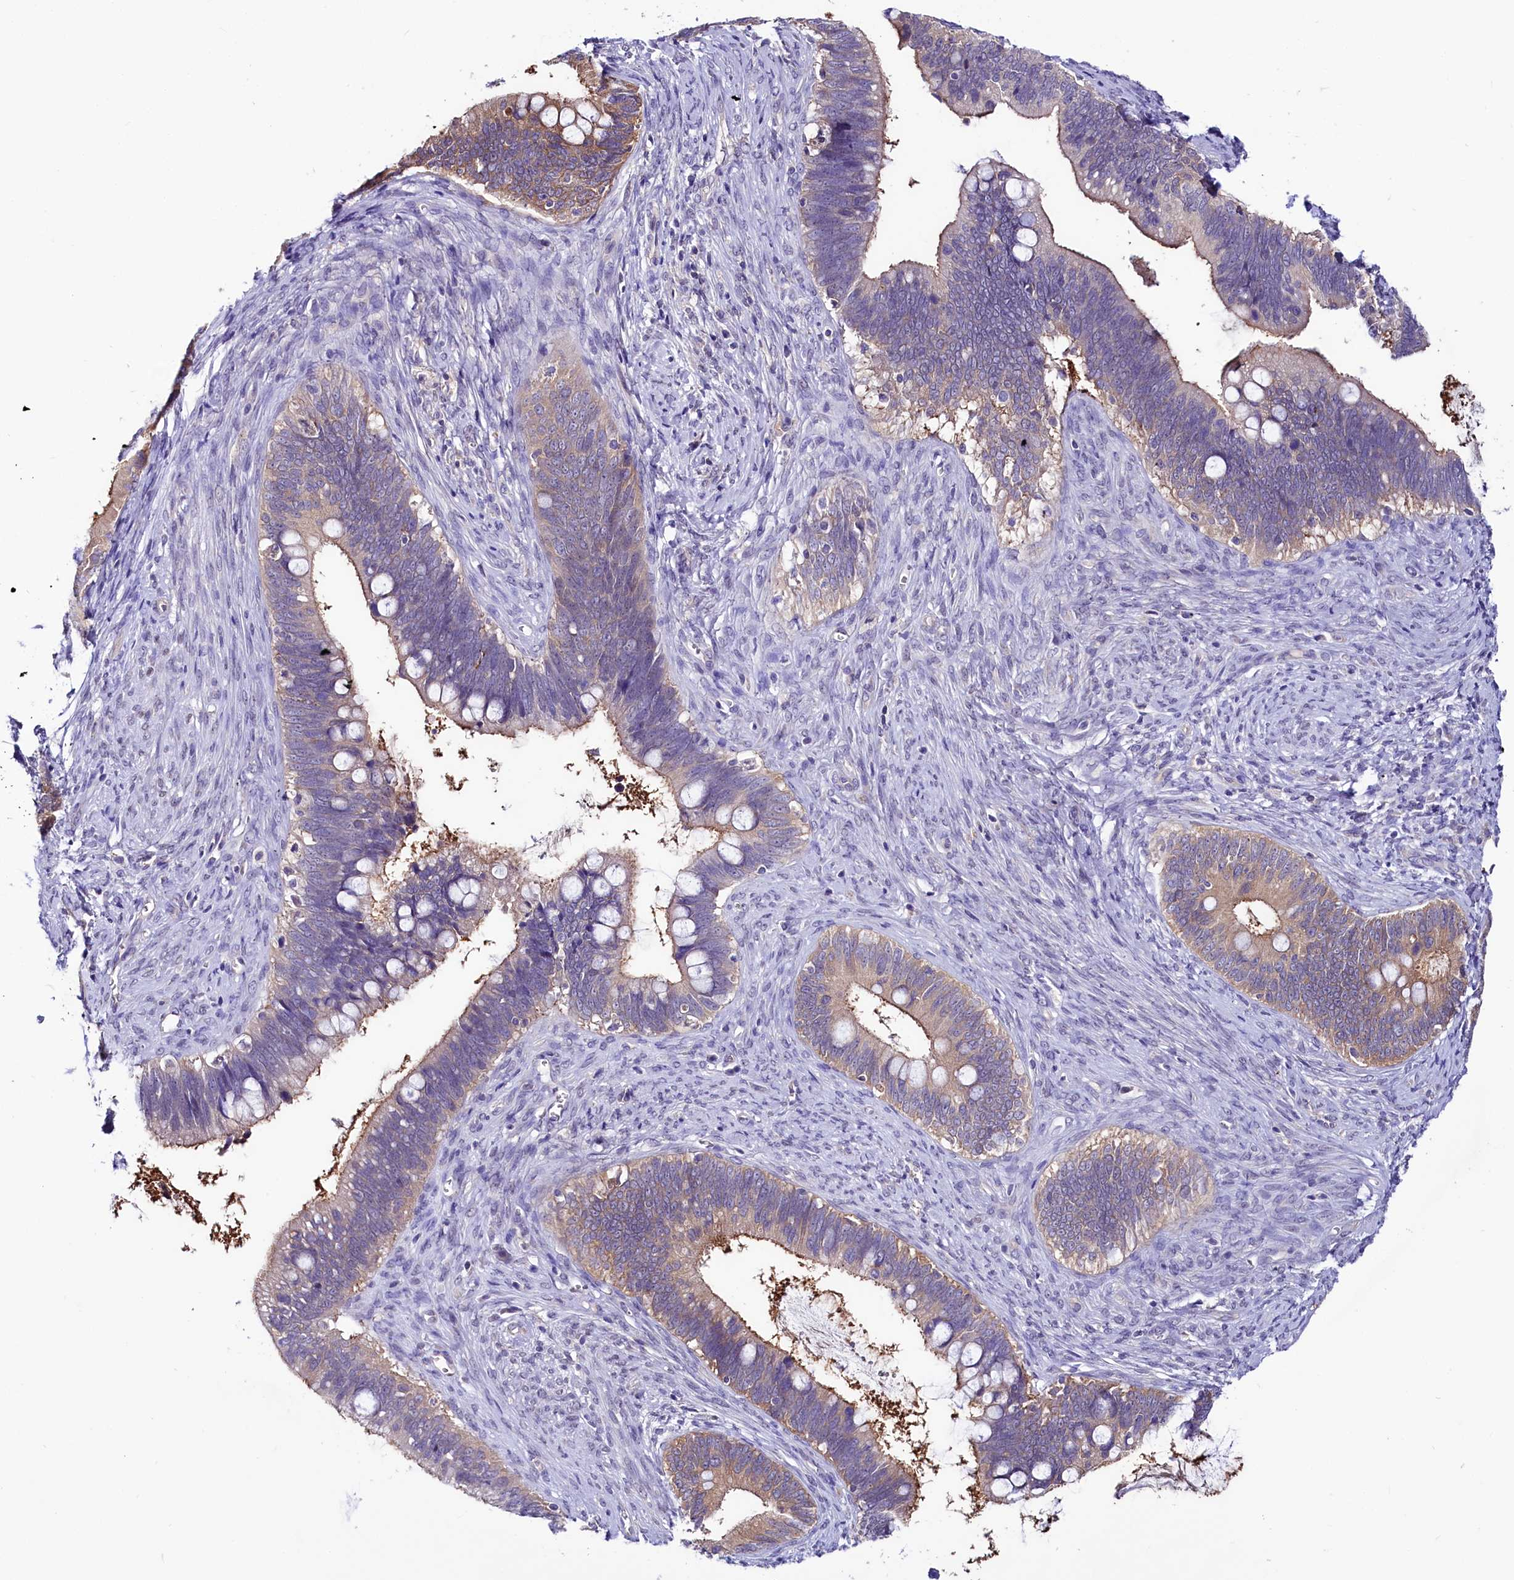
{"staining": {"intensity": "moderate", "quantity": "<25%", "location": "cytoplasmic/membranous"}, "tissue": "cervical cancer", "cell_type": "Tumor cells", "image_type": "cancer", "snomed": [{"axis": "morphology", "description": "Adenocarcinoma, NOS"}, {"axis": "topography", "description": "Cervix"}], "caption": "The image exhibits immunohistochemical staining of cervical cancer. There is moderate cytoplasmic/membranous expression is seen in approximately <25% of tumor cells. Using DAB (3,3'-diaminobenzidine) (brown) and hematoxylin (blue) stains, captured at high magnification using brightfield microscopy.", "gene": "ABHD5", "patient": {"sex": "female", "age": 42}}